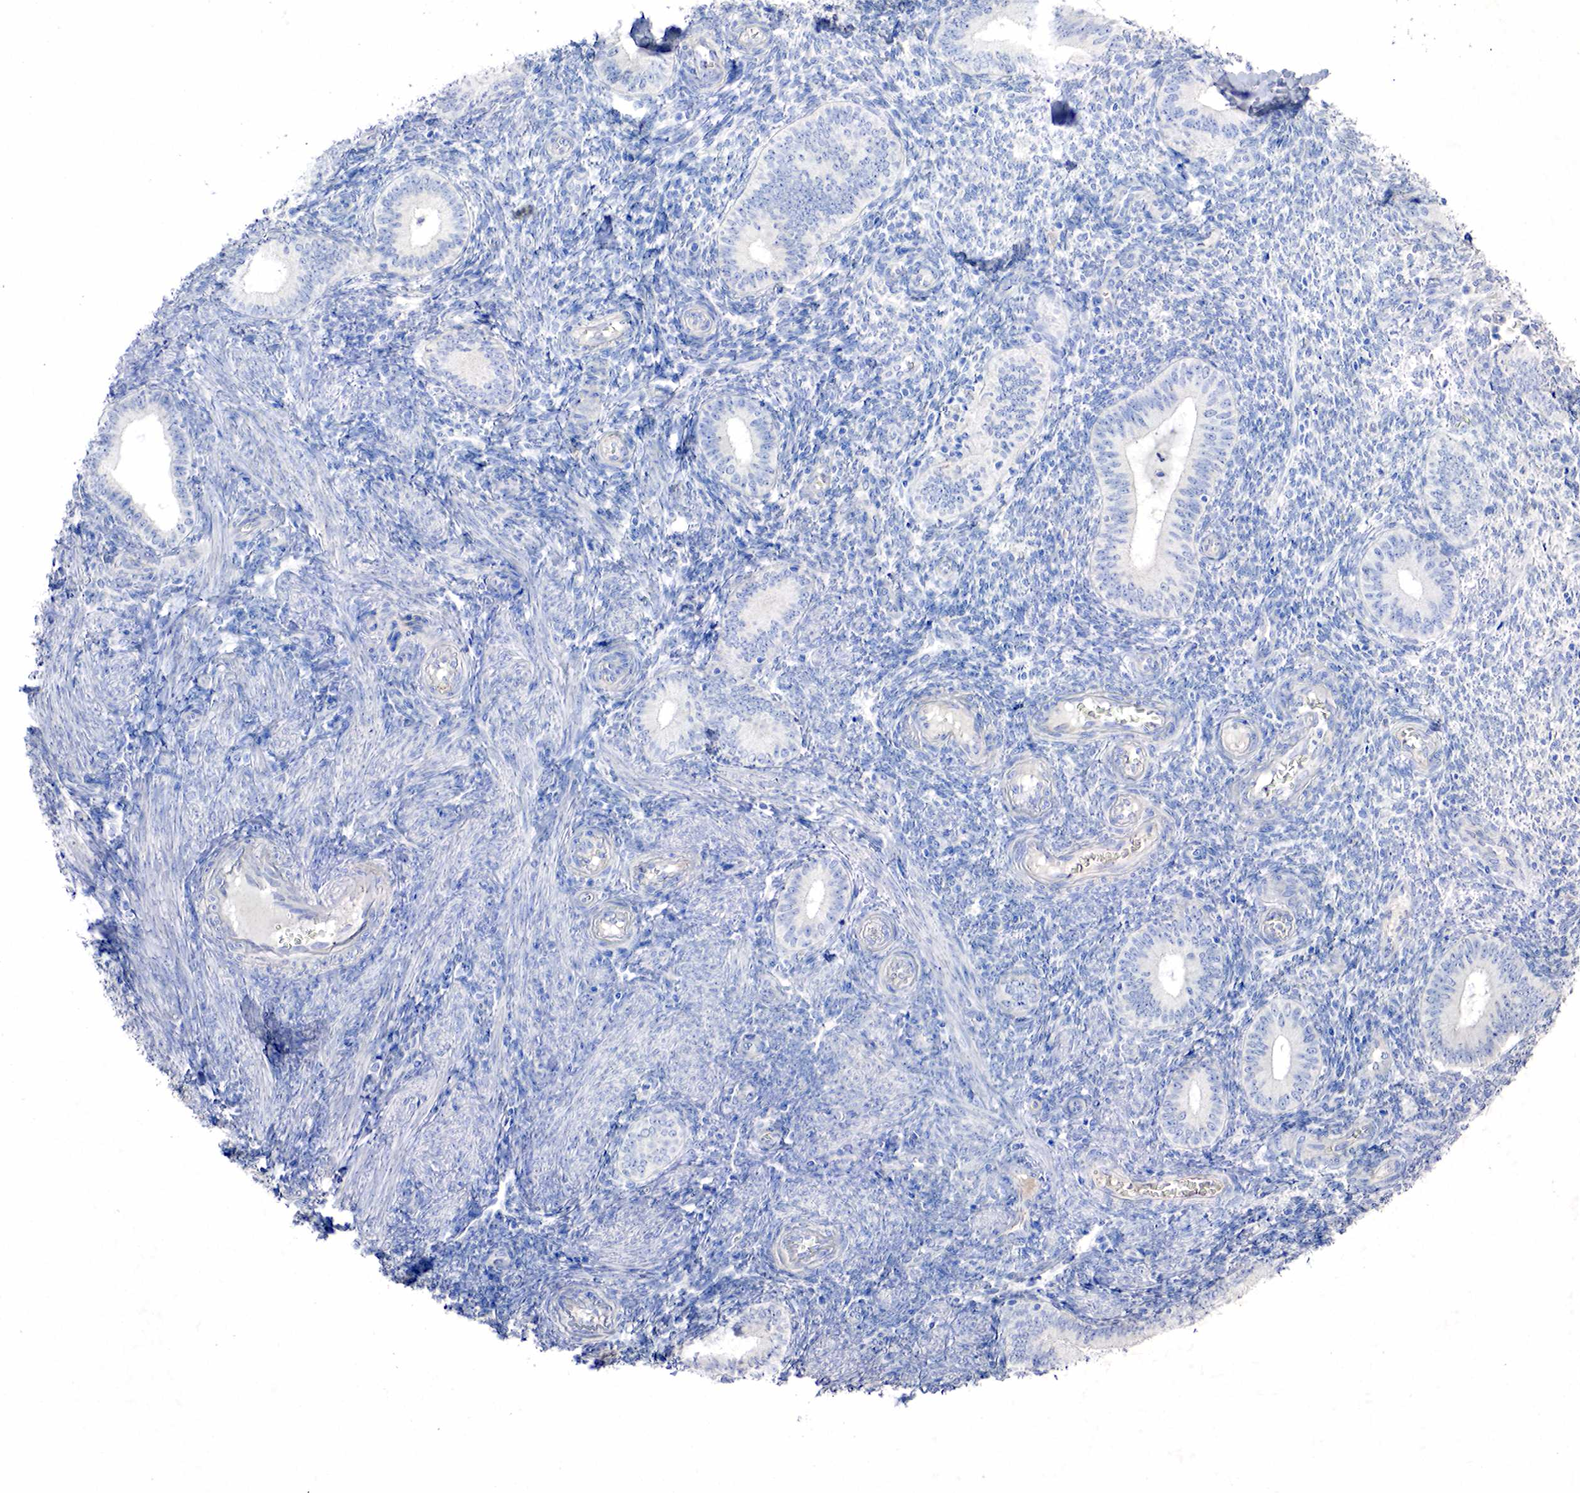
{"staining": {"intensity": "negative", "quantity": "none", "location": "none"}, "tissue": "endometrium", "cell_type": "Cells in endometrial stroma", "image_type": "normal", "snomed": [{"axis": "morphology", "description": "Normal tissue, NOS"}, {"axis": "topography", "description": "Endometrium"}], "caption": "Immunohistochemistry histopathology image of benign human endometrium stained for a protein (brown), which reveals no positivity in cells in endometrial stroma.", "gene": "SYP", "patient": {"sex": "female", "age": 35}}